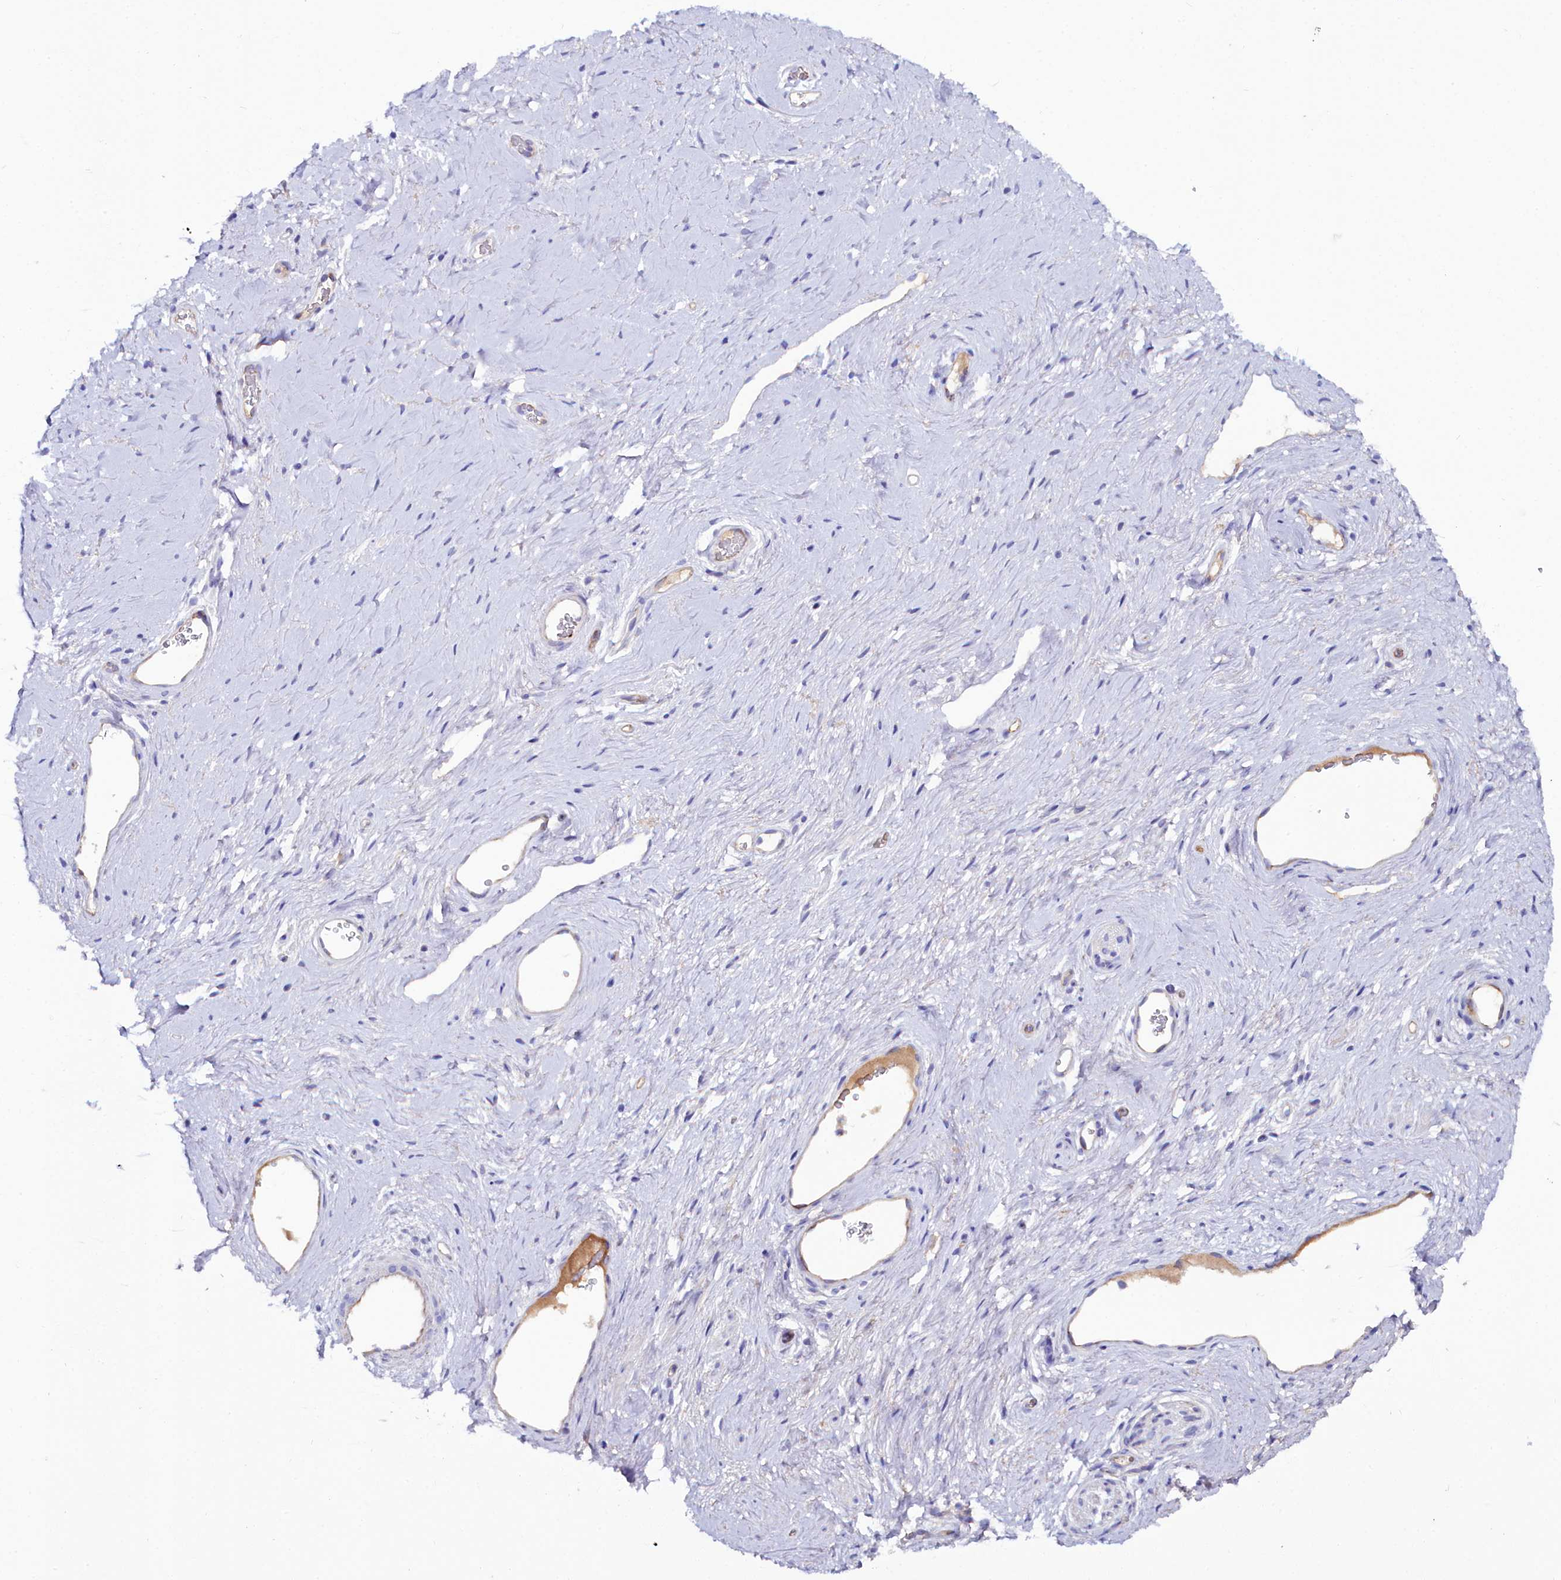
{"staining": {"intensity": "negative", "quantity": "none", "location": "none"}, "tissue": "soft tissue", "cell_type": "Fibroblasts", "image_type": "normal", "snomed": [{"axis": "morphology", "description": "Normal tissue, NOS"}, {"axis": "morphology", "description": "Adenocarcinoma, NOS"}, {"axis": "topography", "description": "Rectum"}, {"axis": "topography", "description": "Vagina"}, {"axis": "topography", "description": "Peripheral nerve tissue"}], "caption": "Immunohistochemistry photomicrograph of normal soft tissue: soft tissue stained with DAB (3,3'-diaminobenzidine) exhibits no significant protein expression in fibroblasts.", "gene": "SLC49A3", "patient": {"sex": "female", "age": 71}}